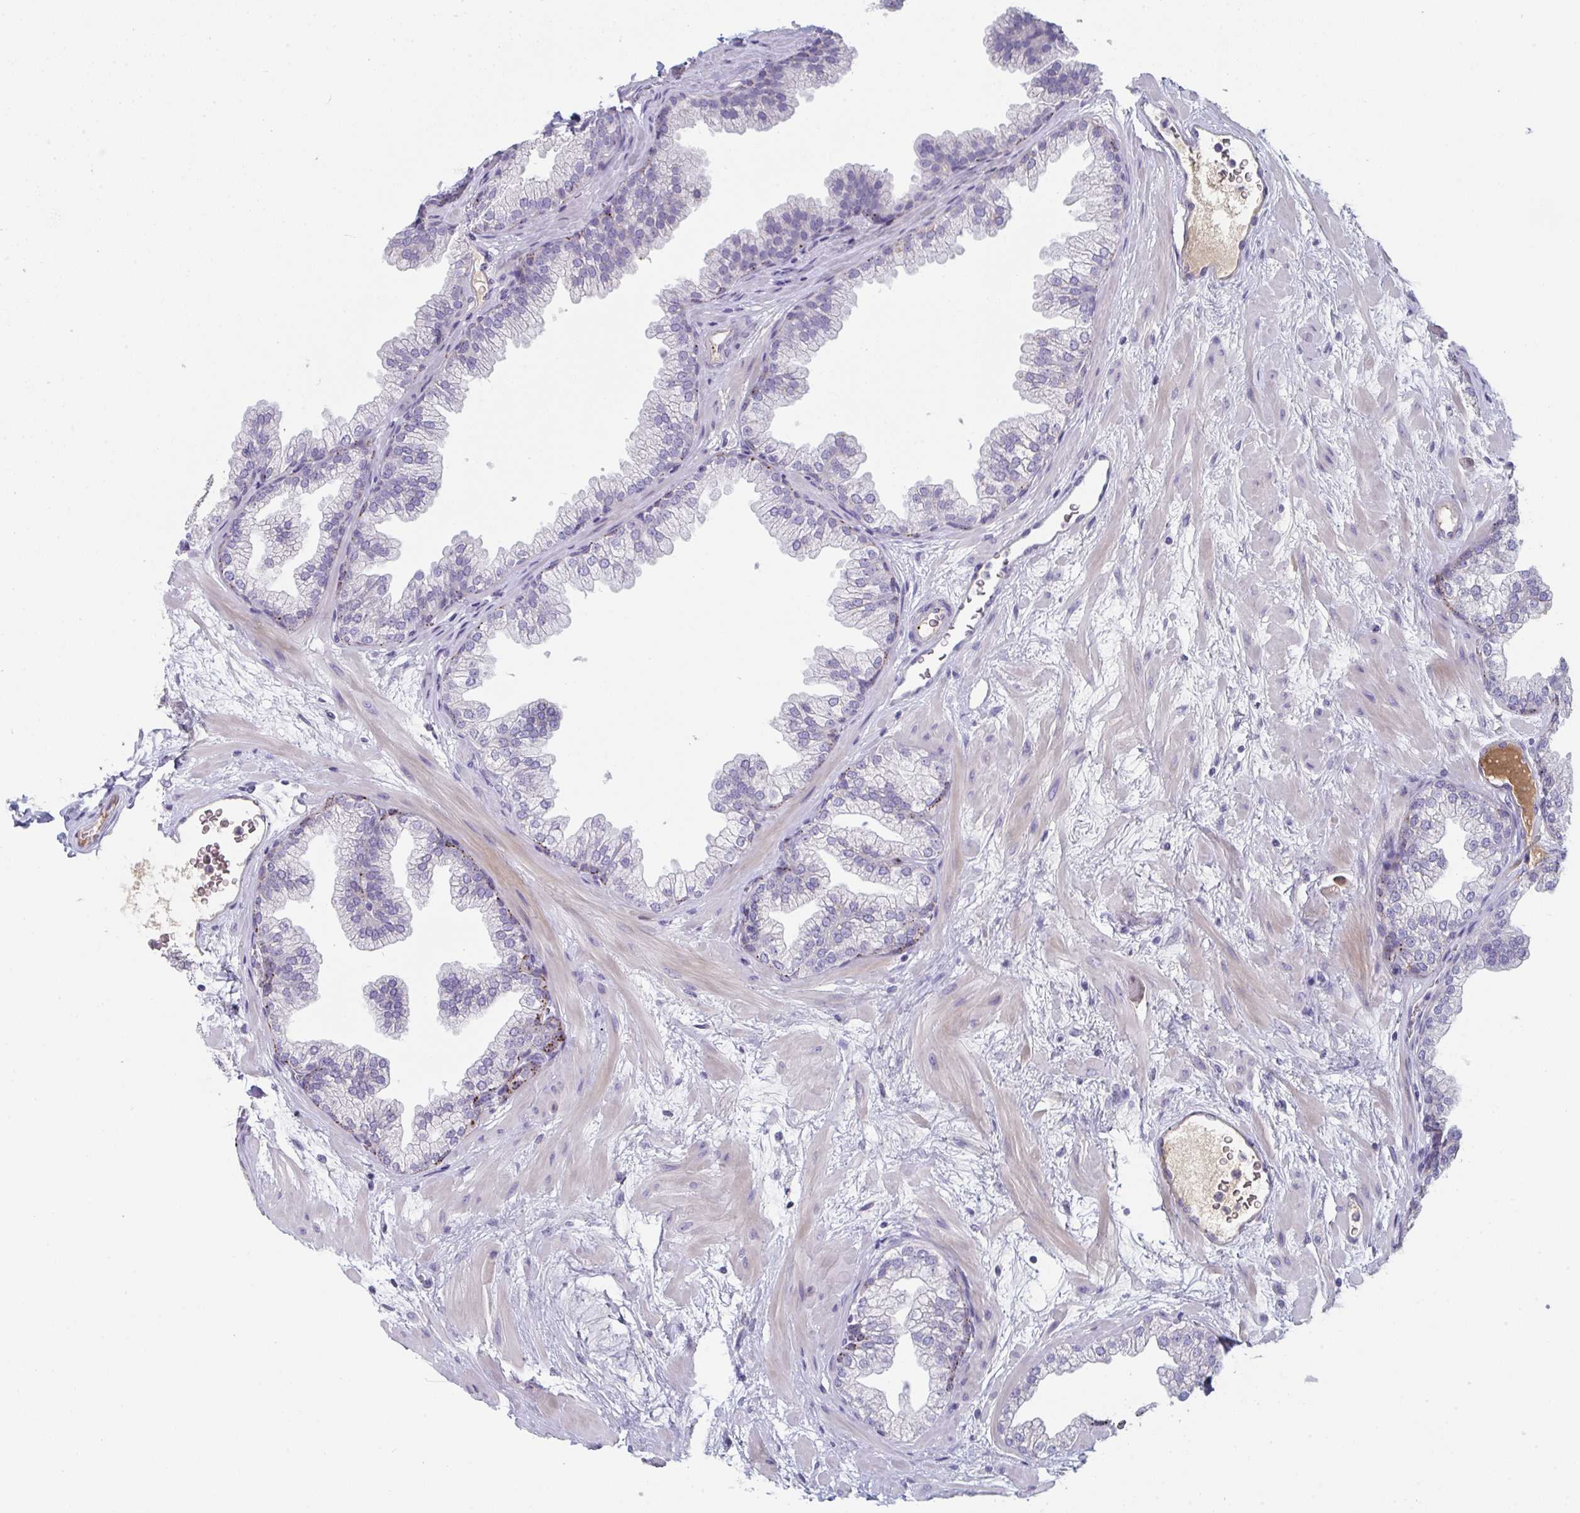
{"staining": {"intensity": "negative", "quantity": "none", "location": "none"}, "tissue": "prostate", "cell_type": "Glandular cells", "image_type": "normal", "snomed": [{"axis": "morphology", "description": "Normal tissue, NOS"}, {"axis": "topography", "description": "Prostate"}], "caption": "Micrograph shows no significant protein expression in glandular cells of normal prostate.", "gene": "HGFAC", "patient": {"sex": "male", "age": 37}}